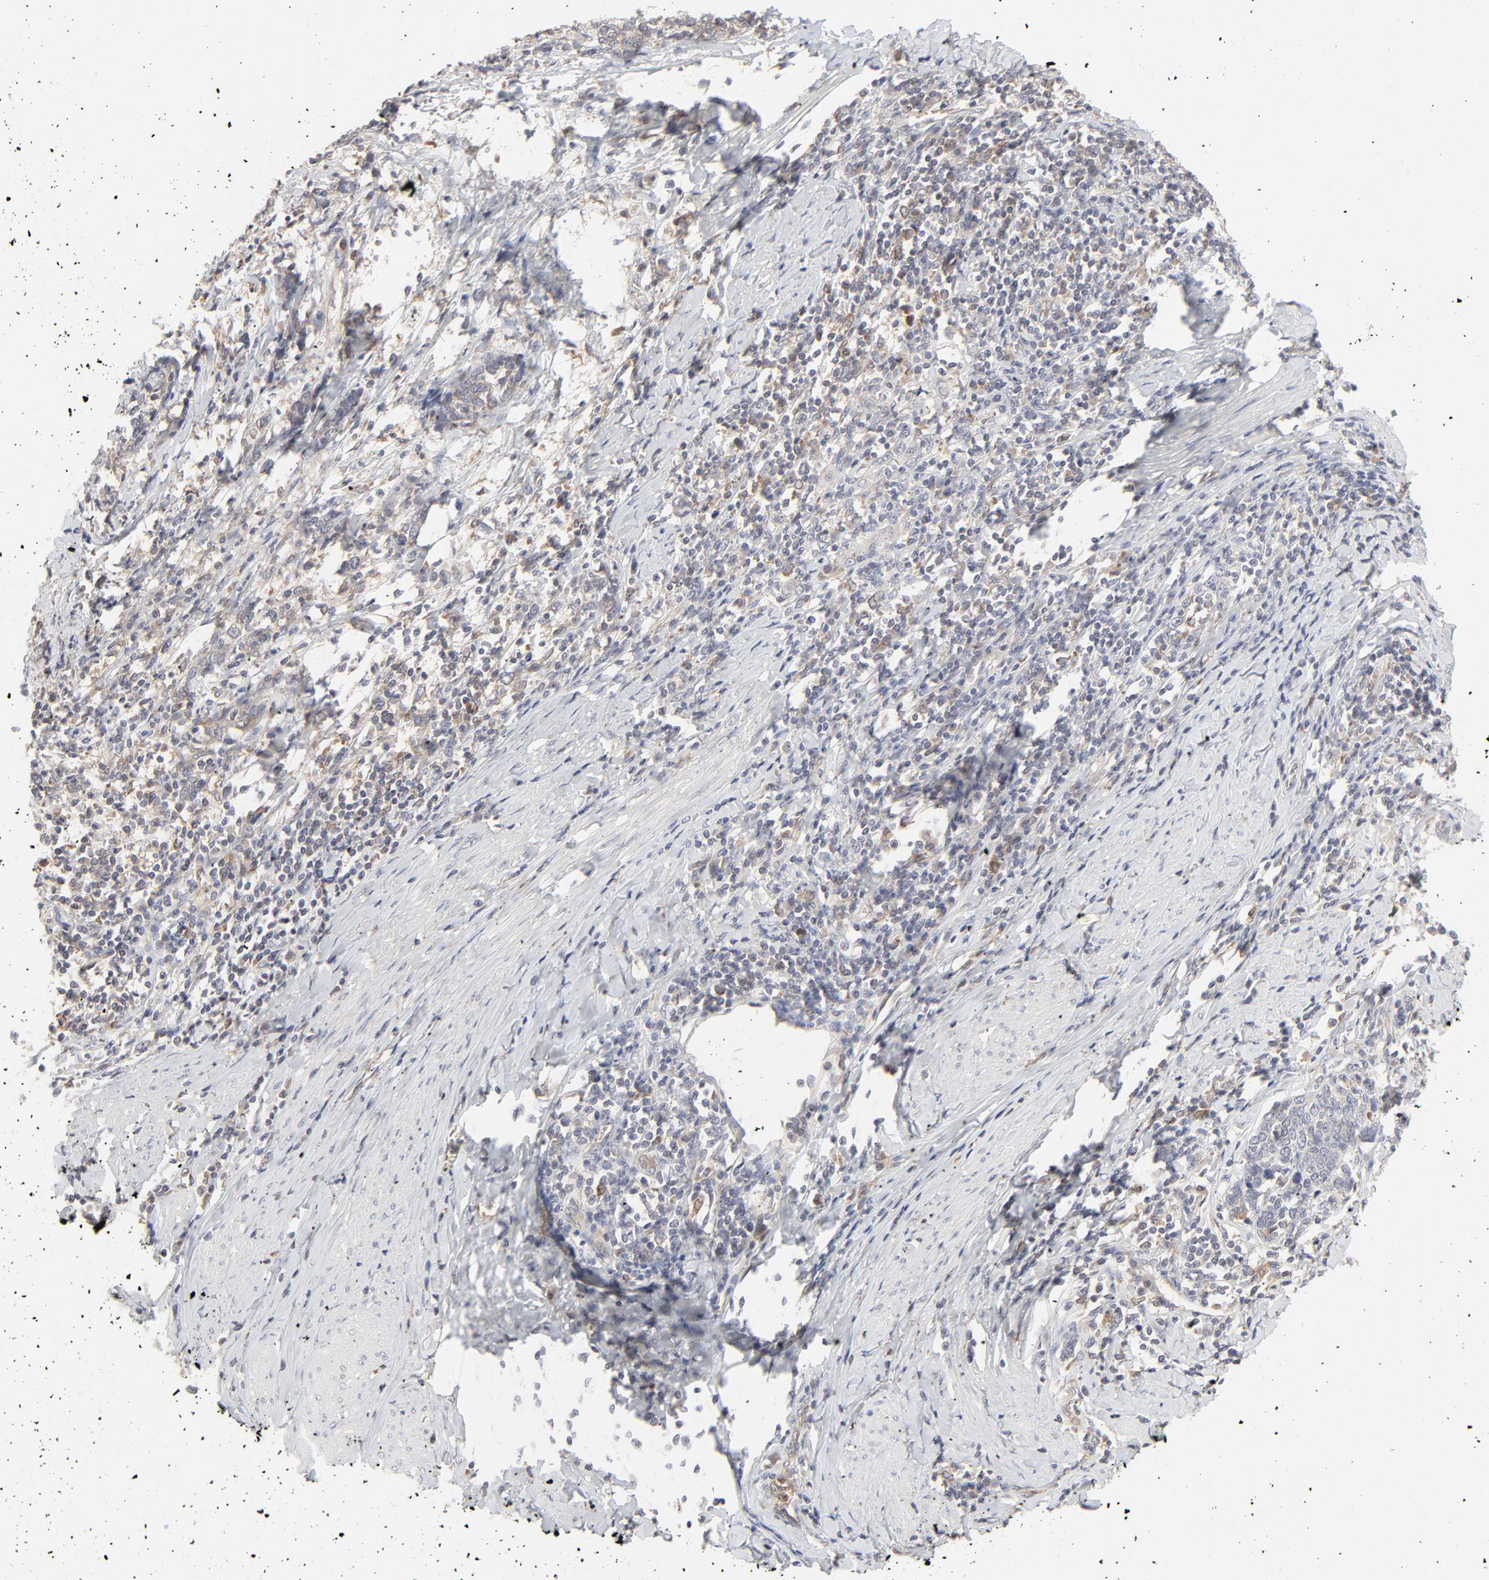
{"staining": {"intensity": "weak", "quantity": "<25%", "location": "cytoplasmic/membranous"}, "tissue": "cervical cancer", "cell_type": "Tumor cells", "image_type": "cancer", "snomed": [{"axis": "morphology", "description": "Squamous cell carcinoma, NOS"}, {"axis": "topography", "description": "Cervix"}], "caption": "Immunohistochemistry of squamous cell carcinoma (cervical) shows no staining in tumor cells.", "gene": "RAB5C", "patient": {"sex": "female", "age": 41}}